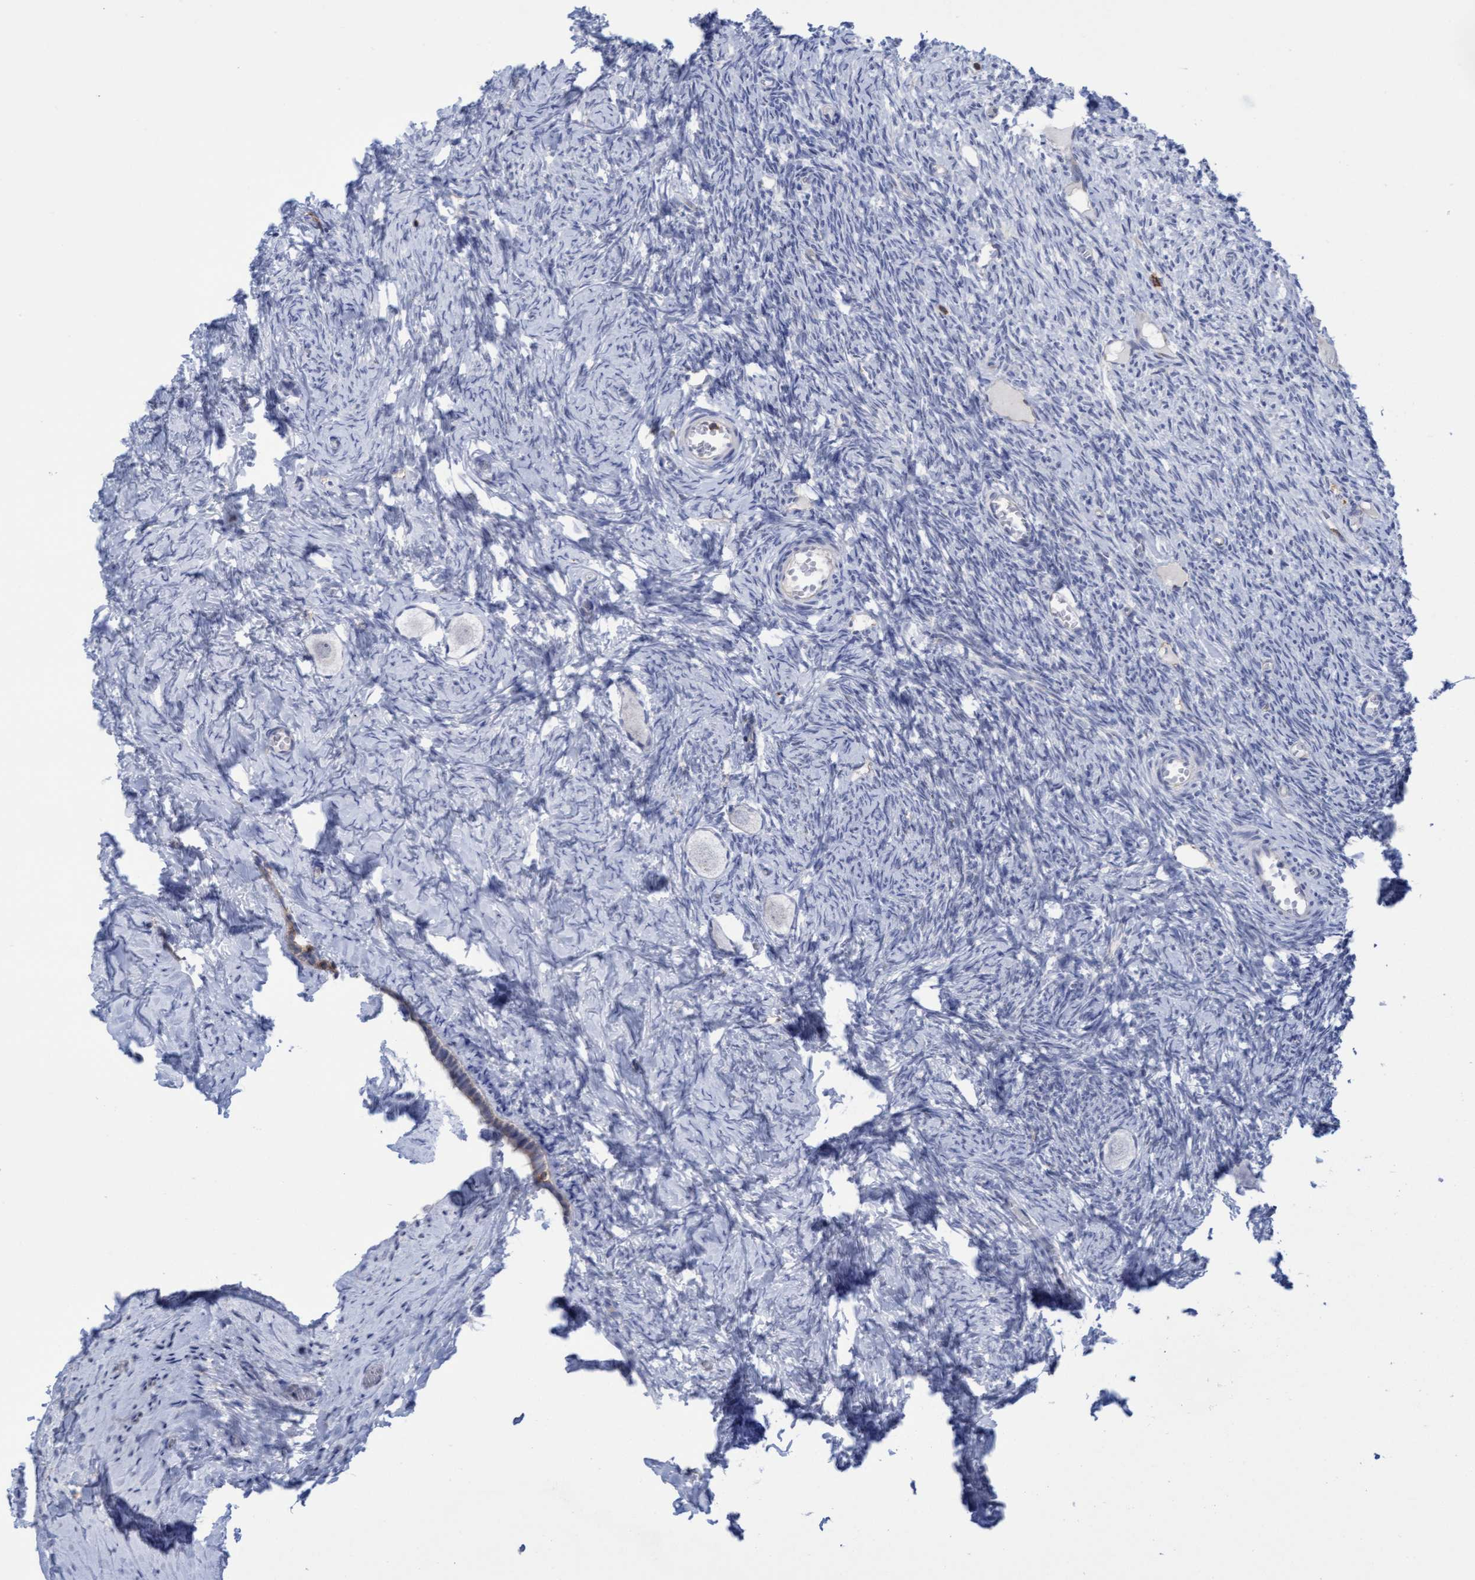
{"staining": {"intensity": "negative", "quantity": "none", "location": "none"}, "tissue": "ovary", "cell_type": "Follicle cells", "image_type": "normal", "snomed": [{"axis": "morphology", "description": "Normal tissue, NOS"}, {"axis": "topography", "description": "Ovary"}], "caption": "Follicle cells are negative for protein expression in benign human ovary. (Brightfield microscopy of DAB IHC at high magnification).", "gene": "FNBP1", "patient": {"sex": "female", "age": 27}}